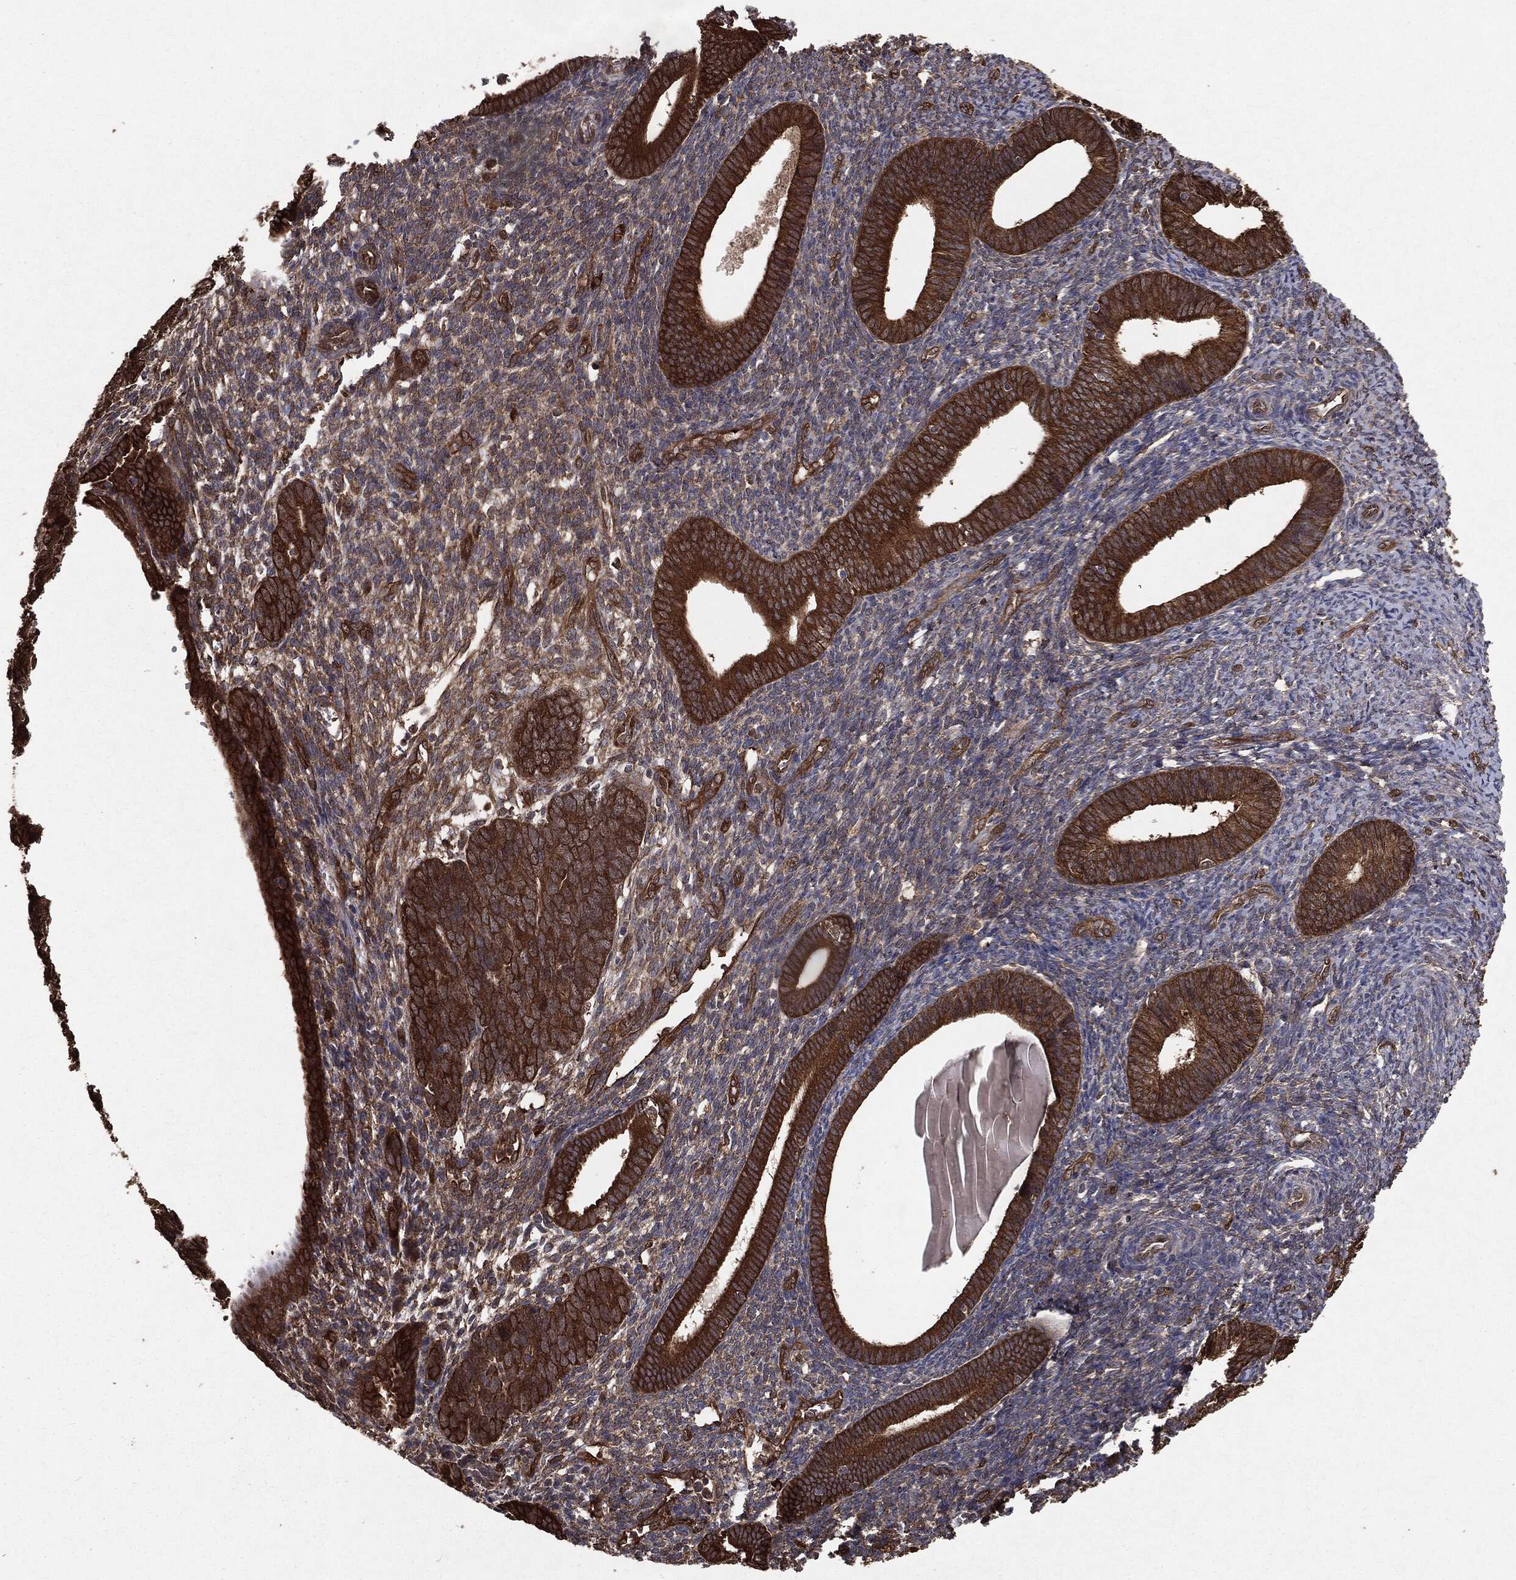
{"staining": {"intensity": "strong", "quantity": ">75%", "location": "cytoplasmic/membranous"}, "tissue": "endometrial cancer", "cell_type": "Tumor cells", "image_type": "cancer", "snomed": [{"axis": "morphology", "description": "Adenocarcinoma, NOS"}, {"axis": "topography", "description": "Endometrium"}], "caption": "Protein expression analysis of endometrial adenocarcinoma exhibits strong cytoplasmic/membranous expression in about >75% of tumor cells. (brown staining indicates protein expression, while blue staining denotes nuclei).", "gene": "NME1", "patient": {"sex": "female", "age": 82}}